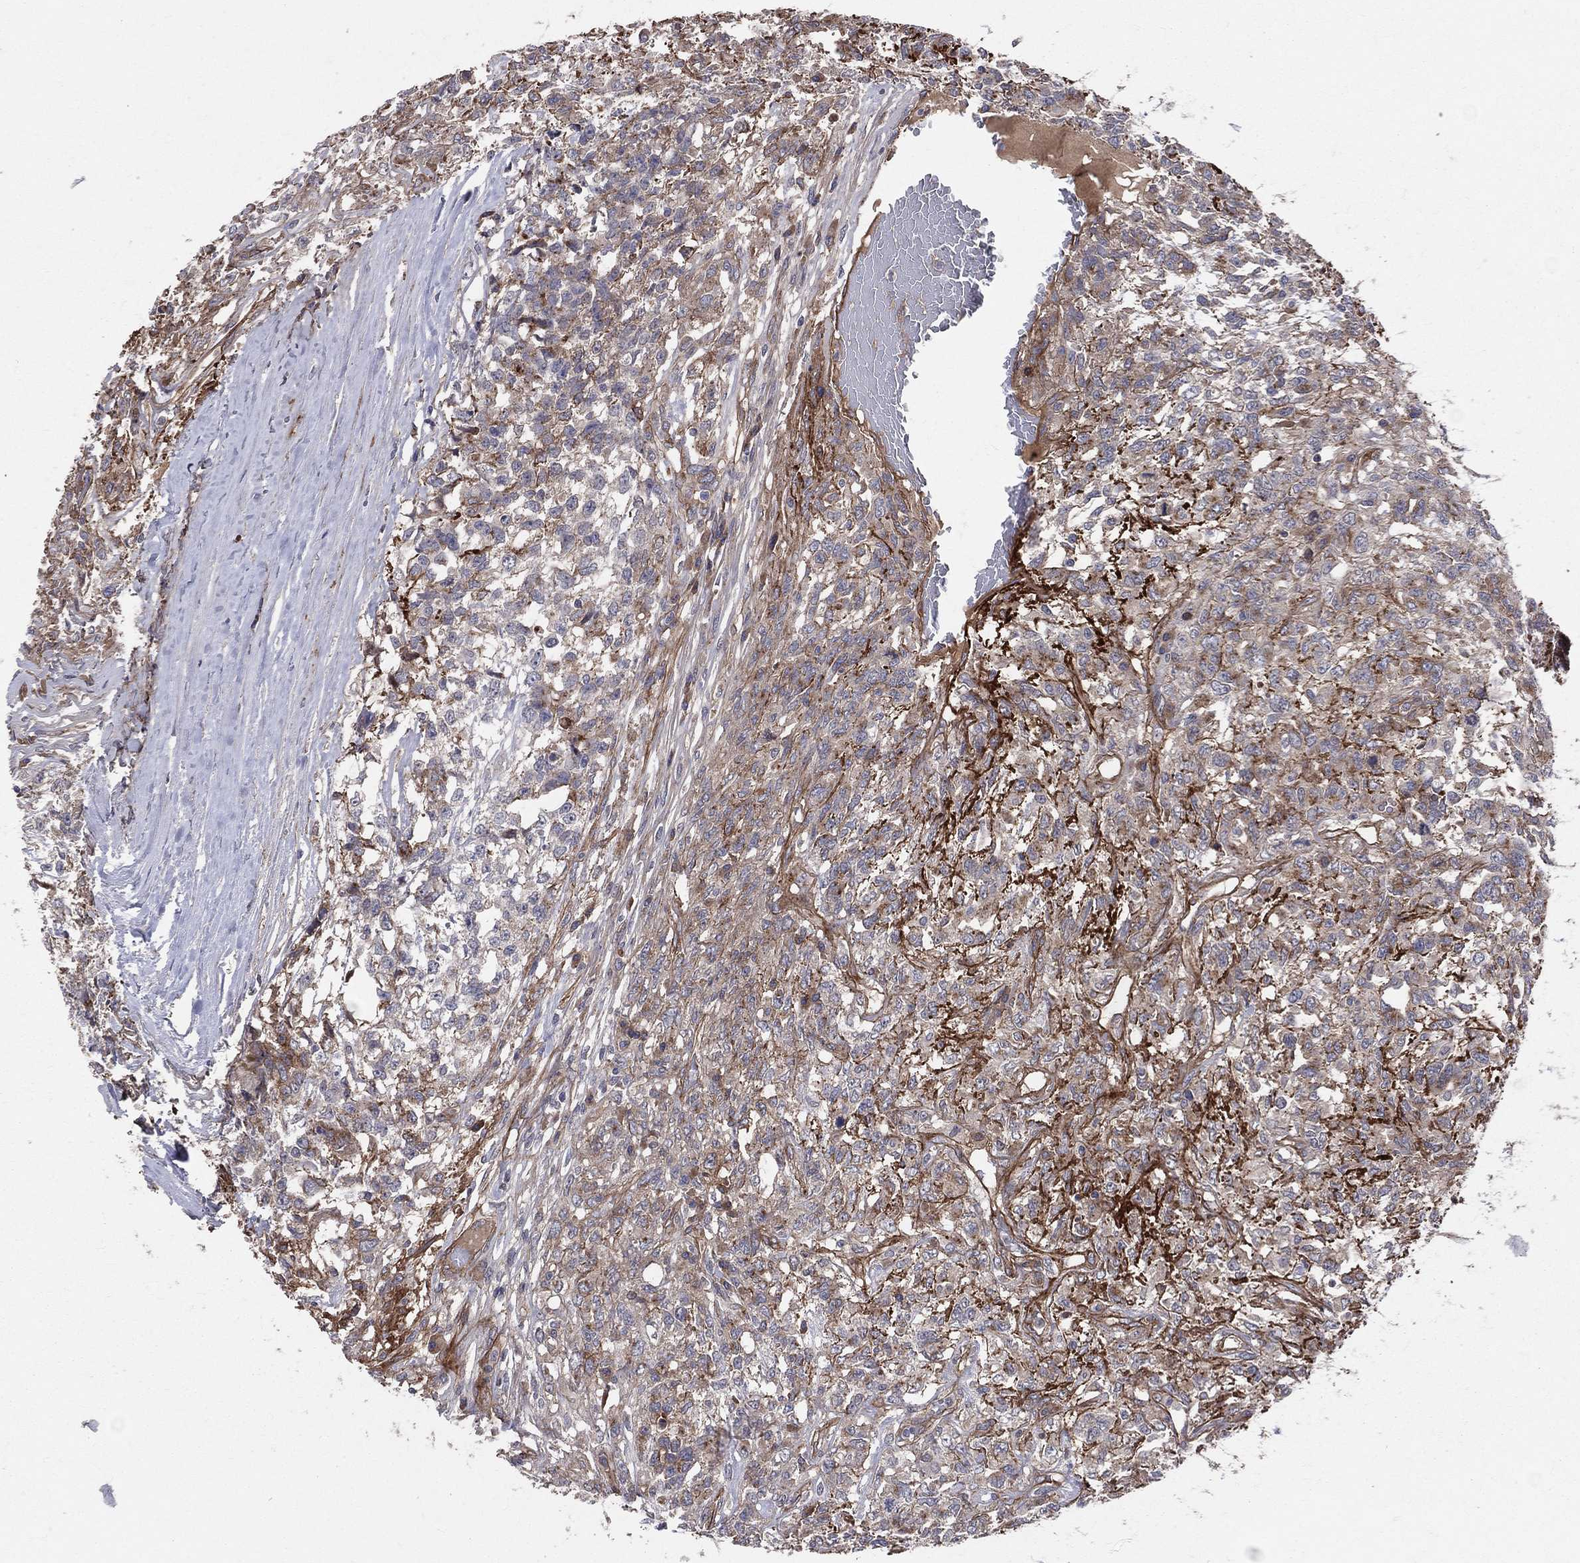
{"staining": {"intensity": "negative", "quantity": "none", "location": "none"}, "tissue": "testis cancer", "cell_type": "Tumor cells", "image_type": "cancer", "snomed": [{"axis": "morphology", "description": "Seminoma, NOS"}, {"axis": "topography", "description": "Testis"}], "caption": "Immunohistochemical staining of testis cancer (seminoma) displays no significant expression in tumor cells.", "gene": "ENTPD1", "patient": {"sex": "male", "age": 52}}